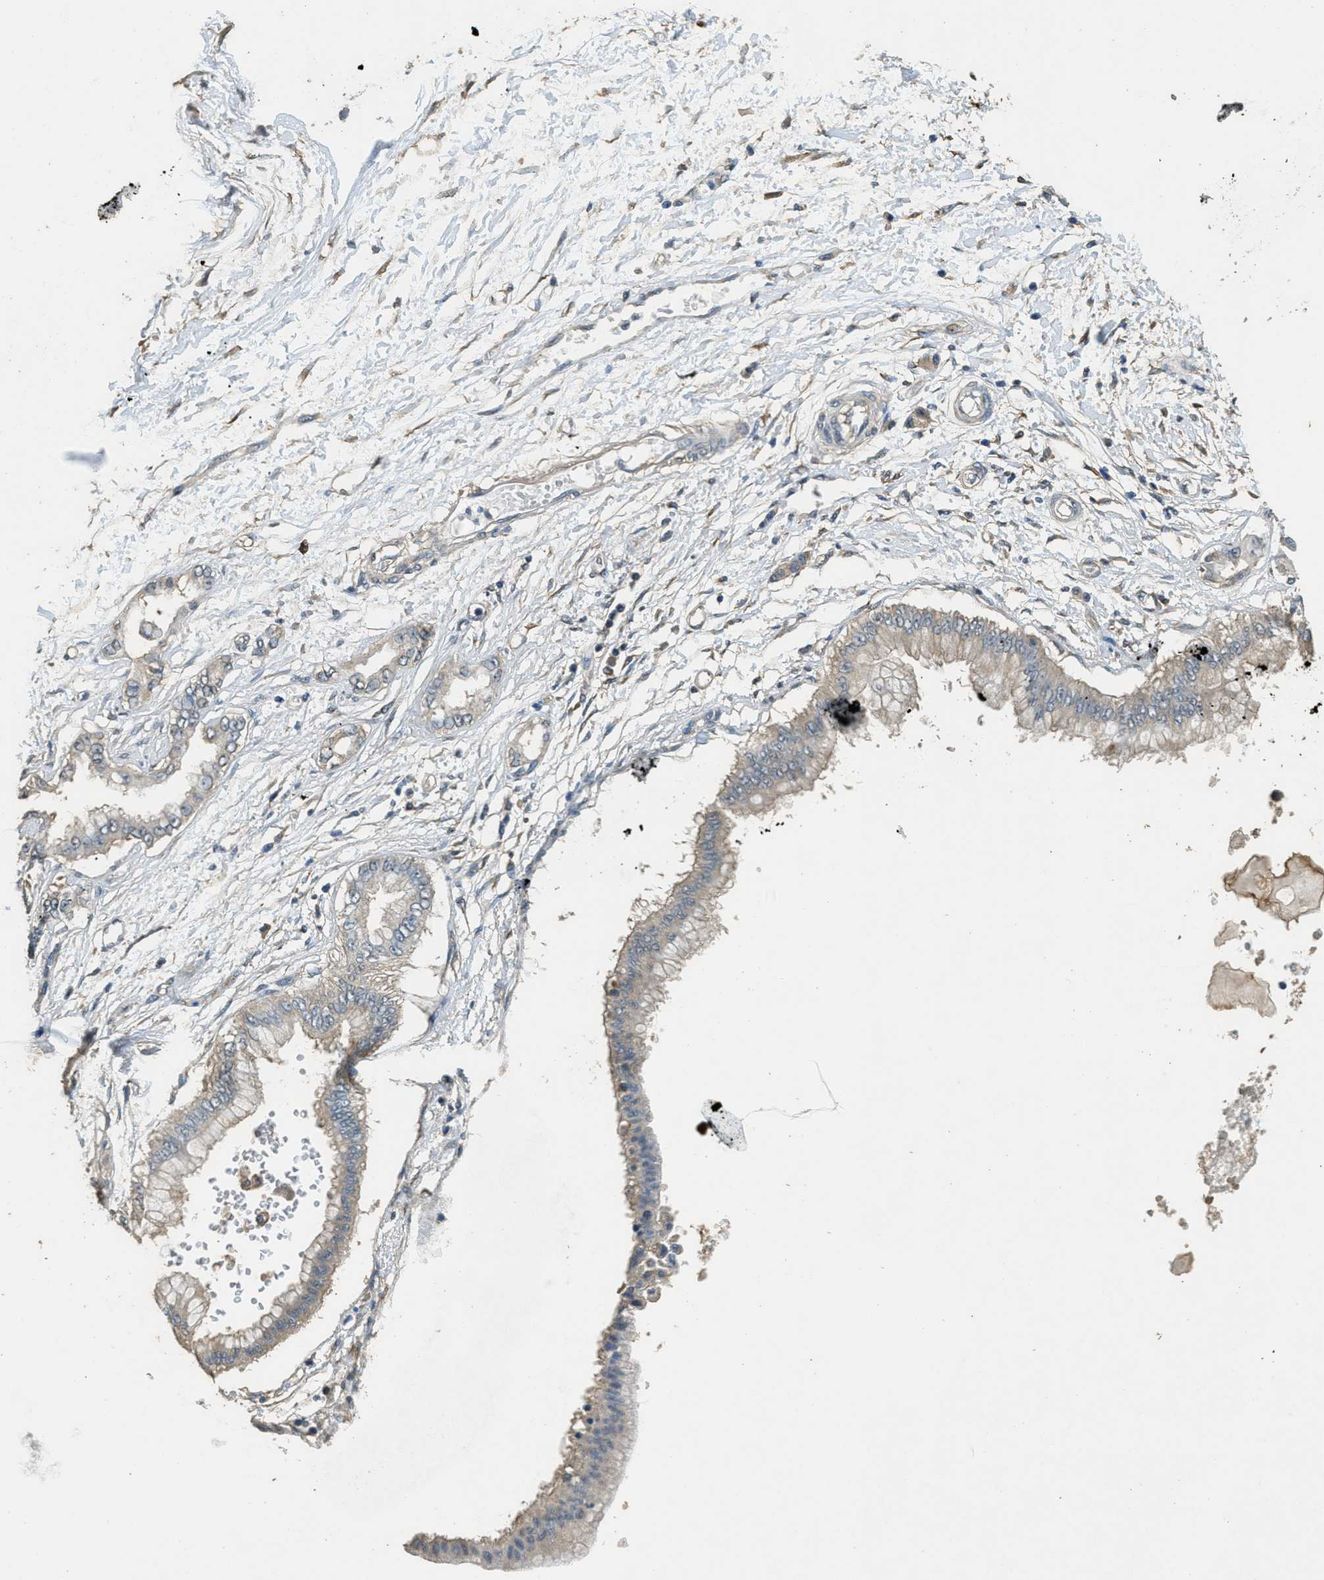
{"staining": {"intensity": "negative", "quantity": "none", "location": "none"}, "tissue": "pancreatic cancer", "cell_type": "Tumor cells", "image_type": "cancer", "snomed": [{"axis": "morphology", "description": "Adenocarcinoma, NOS"}, {"axis": "topography", "description": "Pancreas"}], "caption": "Protein analysis of pancreatic cancer (adenocarcinoma) exhibits no significant positivity in tumor cells.", "gene": "RAB6B", "patient": {"sex": "male", "age": 56}}